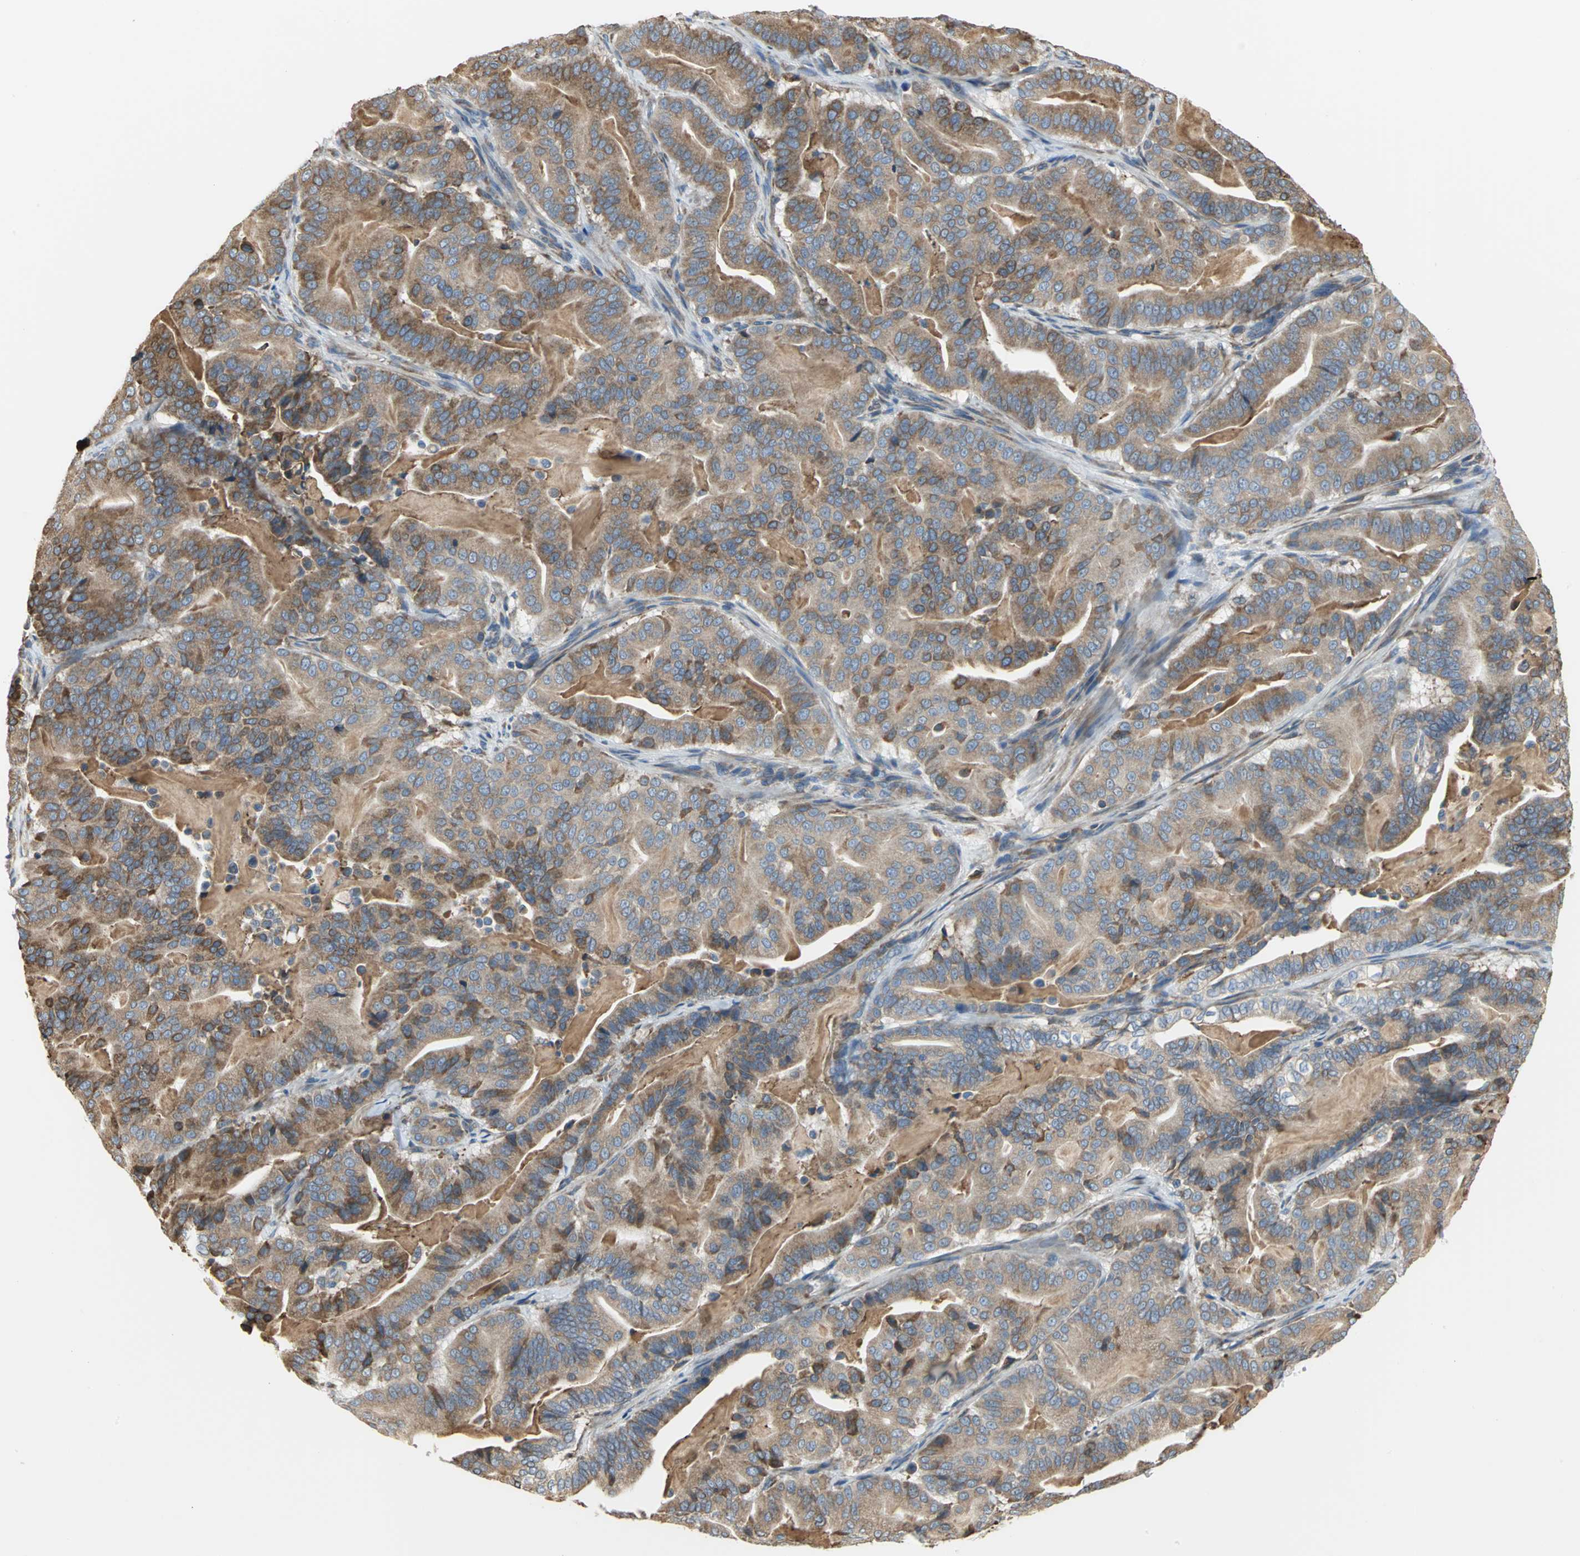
{"staining": {"intensity": "strong", "quantity": ">75%", "location": "cytoplasmic/membranous"}, "tissue": "pancreatic cancer", "cell_type": "Tumor cells", "image_type": "cancer", "snomed": [{"axis": "morphology", "description": "Adenocarcinoma, NOS"}, {"axis": "topography", "description": "Pancreas"}], "caption": "A high-resolution image shows IHC staining of pancreatic cancer (adenocarcinoma), which shows strong cytoplasmic/membranous staining in about >75% of tumor cells. (DAB IHC with brightfield microscopy, high magnification).", "gene": "SDF2L1", "patient": {"sex": "male", "age": 63}}